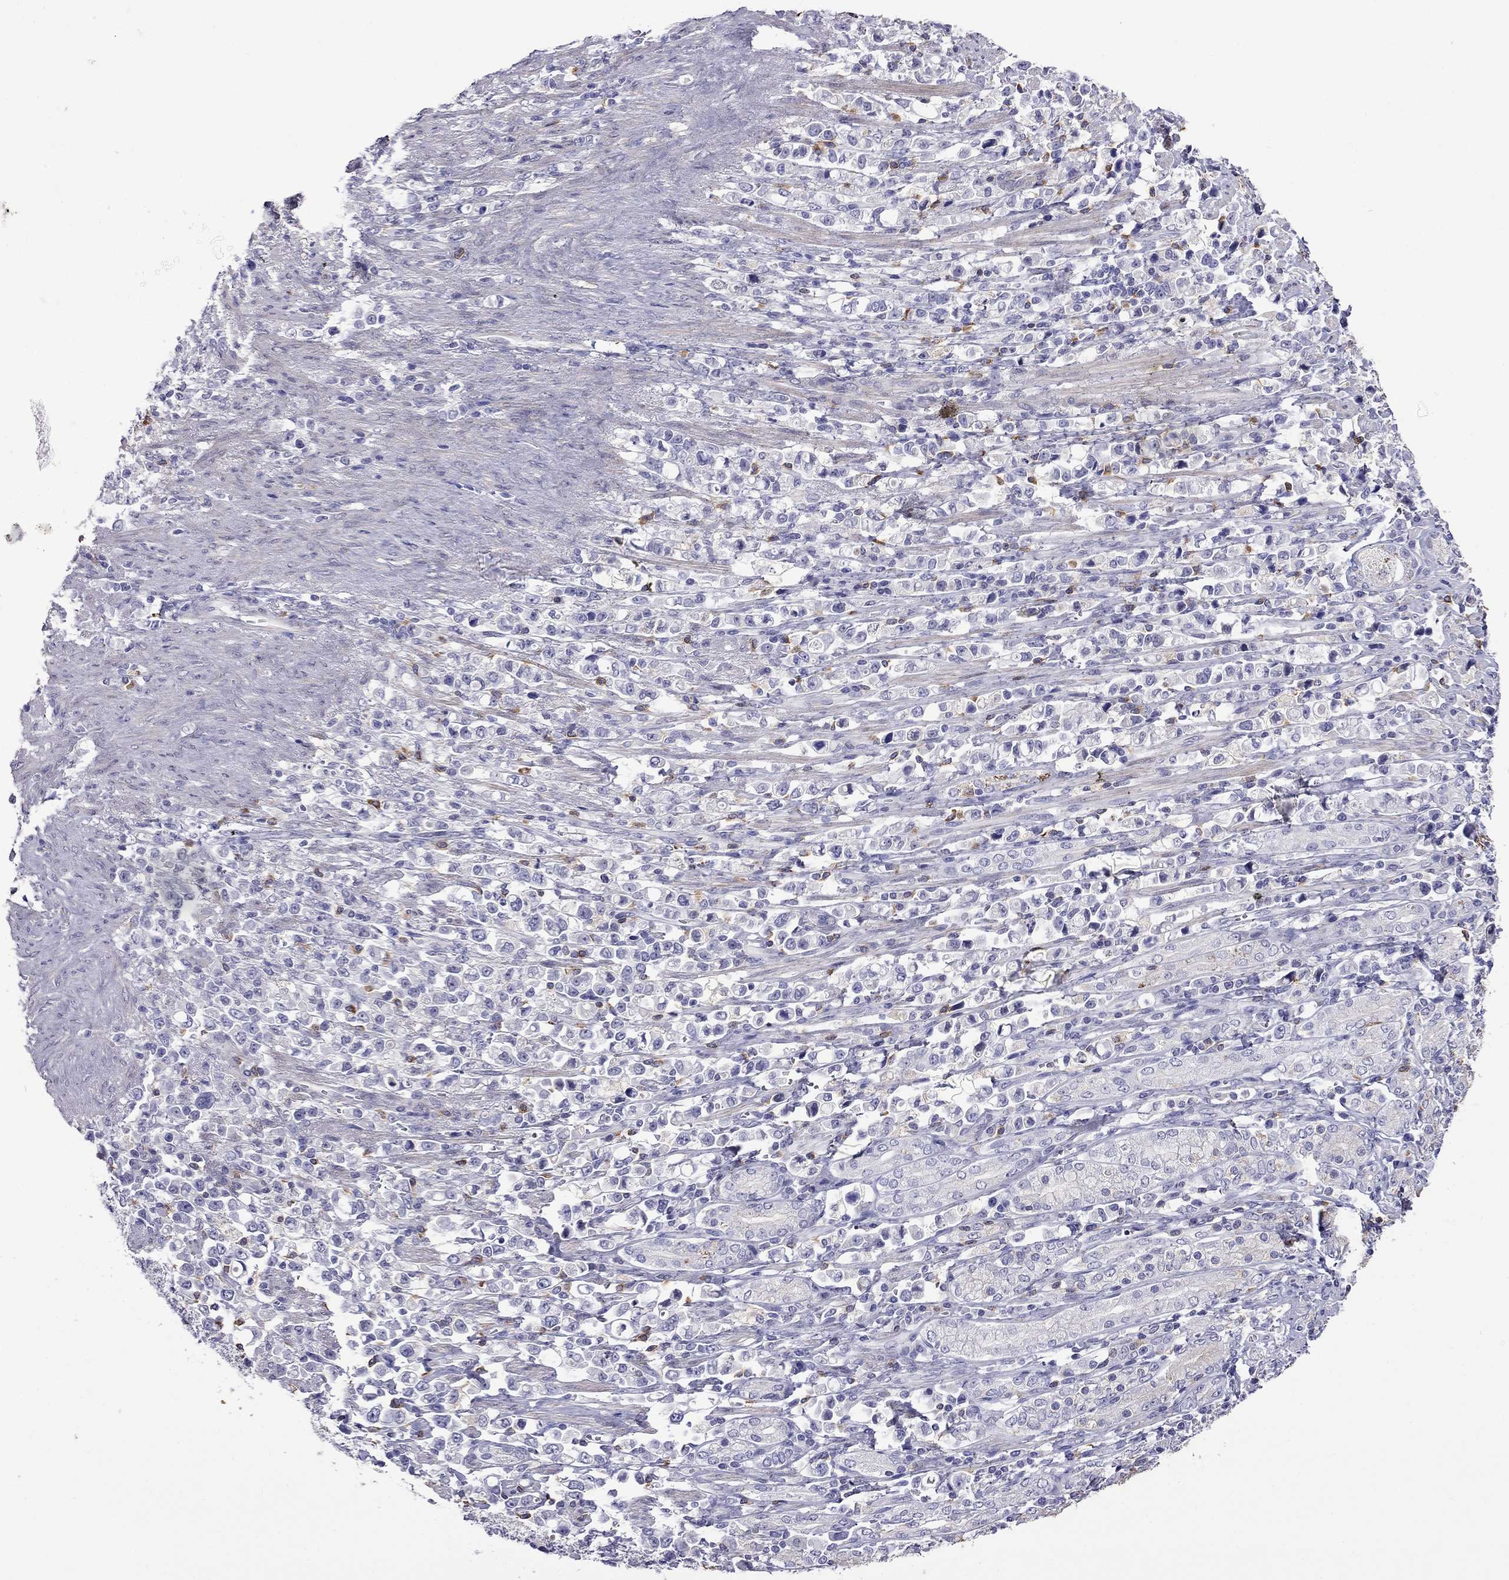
{"staining": {"intensity": "negative", "quantity": "none", "location": "none"}, "tissue": "stomach cancer", "cell_type": "Tumor cells", "image_type": "cancer", "snomed": [{"axis": "morphology", "description": "Adenocarcinoma, NOS"}, {"axis": "topography", "description": "Stomach"}], "caption": "There is no significant expression in tumor cells of stomach cancer. Nuclei are stained in blue.", "gene": "STAR", "patient": {"sex": "male", "age": 63}}